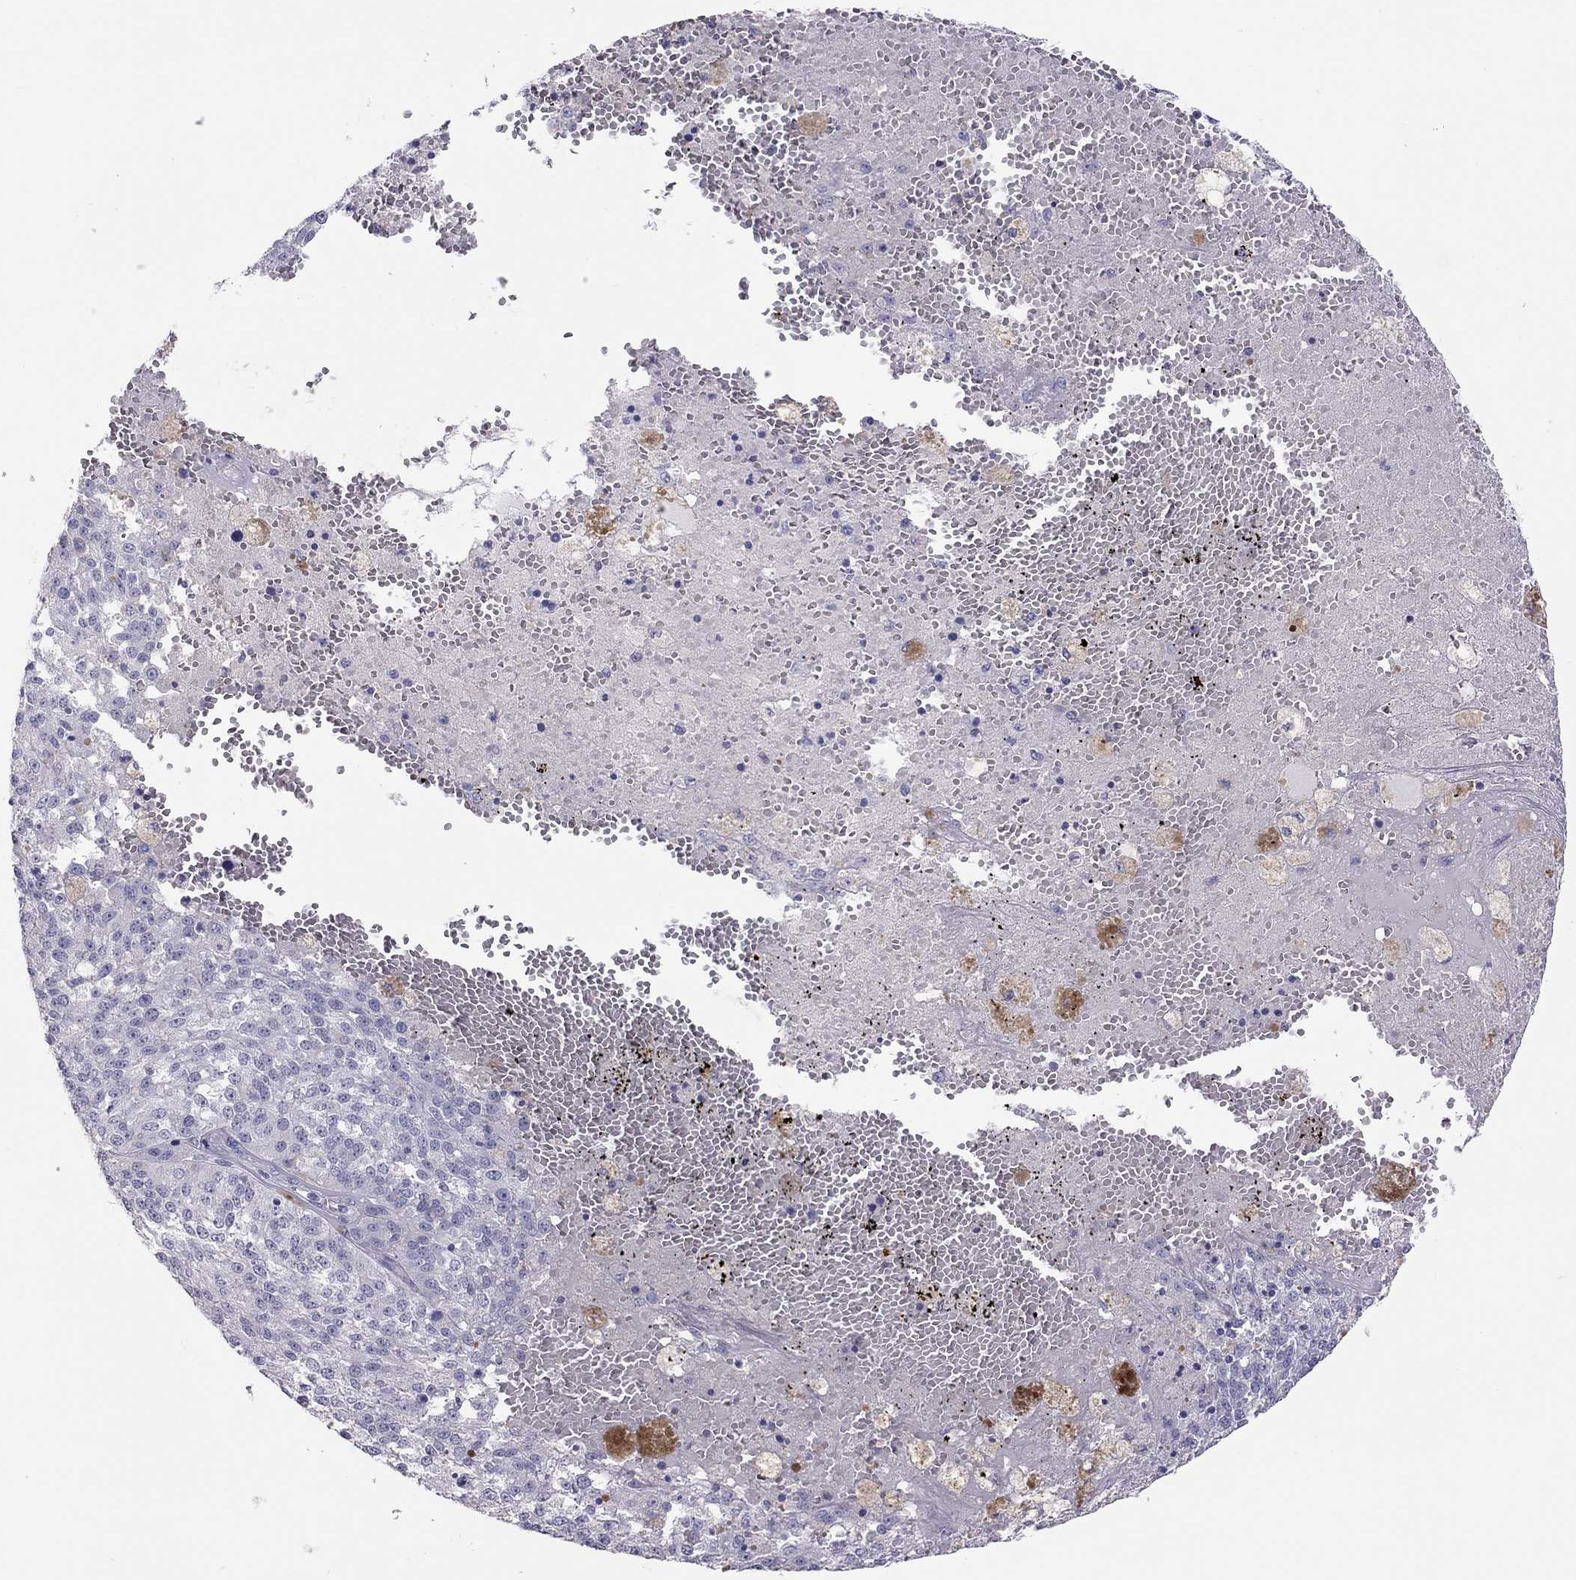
{"staining": {"intensity": "negative", "quantity": "none", "location": "none"}, "tissue": "melanoma", "cell_type": "Tumor cells", "image_type": "cancer", "snomed": [{"axis": "morphology", "description": "Malignant melanoma, Metastatic site"}, {"axis": "topography", "description": "Lymph node"}], "caption": "A photomicrograph of human melanoma is negative for staining in tumor cells. The staining is performed using DAB brown chromogen with nuclei counter-stained in using hematoxylin.", "gene": "IL17REL", "patient": {"sex": "female", "age": 64}}